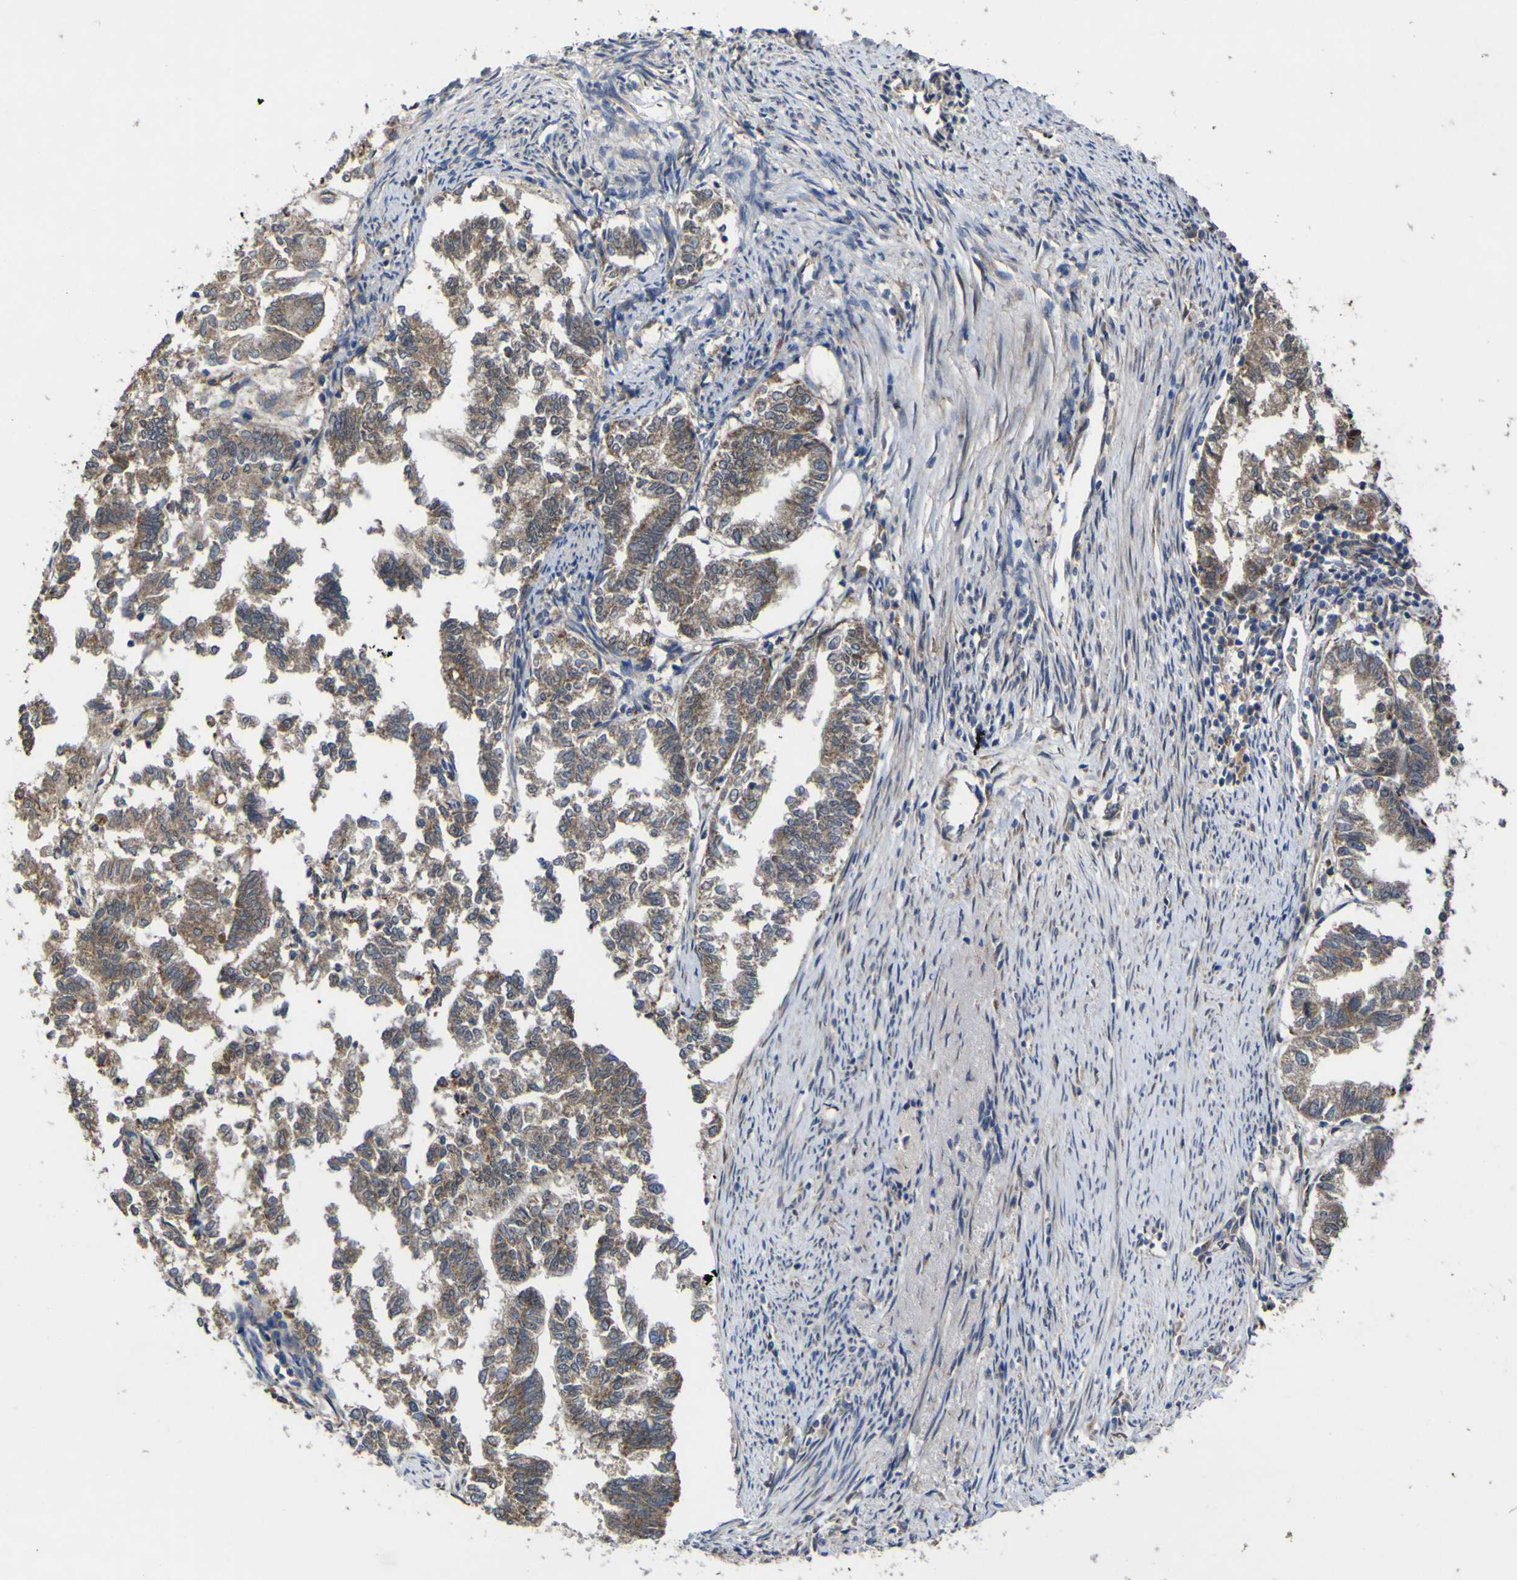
{"staining": {"intensity": "moderate", "quantity": ">75%", "location": "cytoplasmic/membranous"}, "tissue": "endometrial cancer", "cell_type": "Tumor cells", "image_type": "cancer", "snomed": [{"axis": "morphology", "description": "Necrosis, NOS"}, {"axis": "morphology", "description": "Adenocarcinoma, NOS"}, {"axis": "topography", "description": "Endometrium"}], "caption": "About >75% of tumor cells in endometrial cancer (adenocarcinoma) reveal moderate cytoplasmic/membranous protein positivity as visualized by brown immunohistochemical staining.", "gene": "IRAK2", "patient": {"sex": "female", "age": 79}}